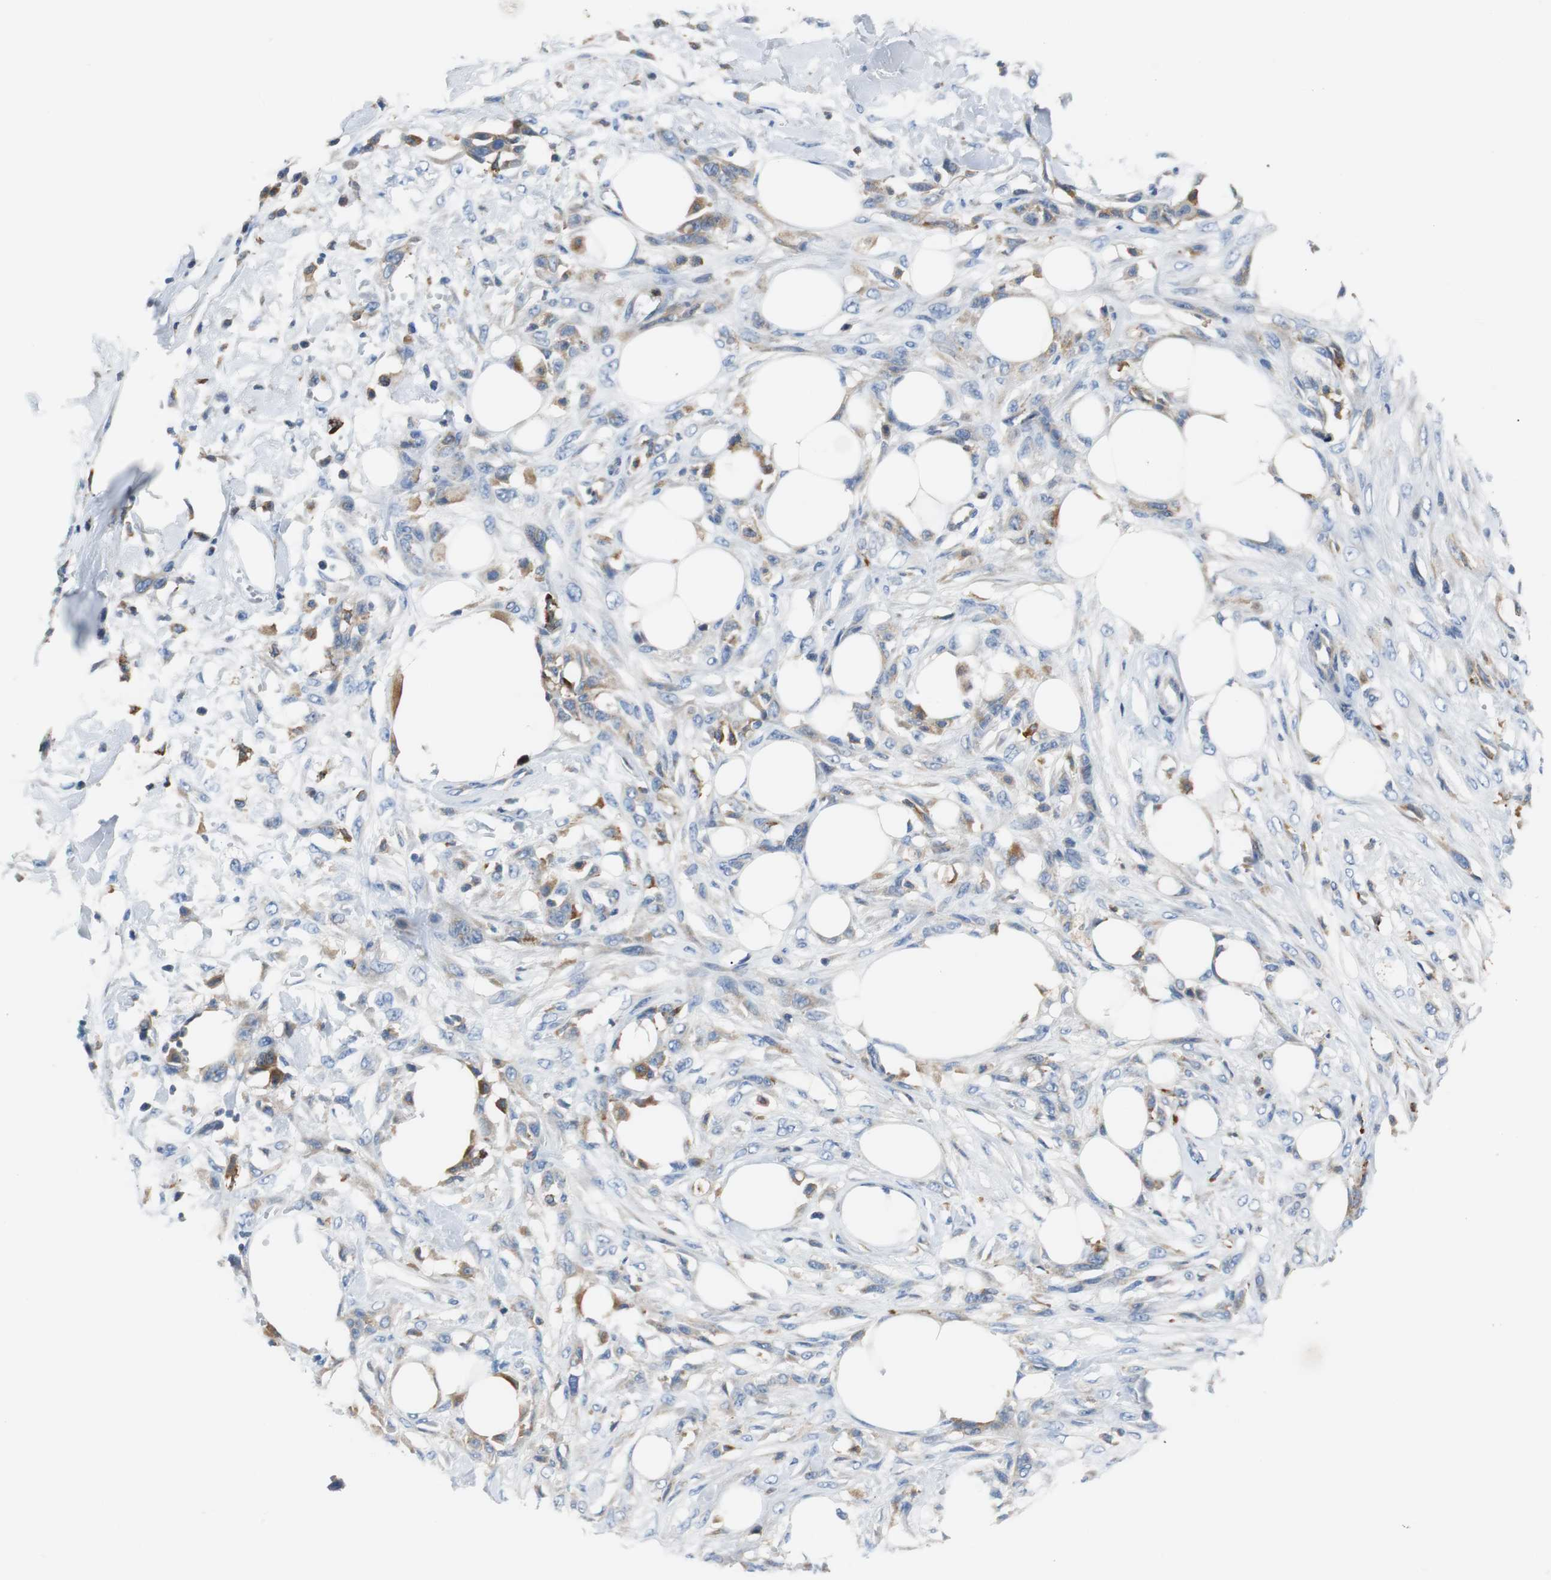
{"staining": {"intensity": "weak", "quantity": "25%-75%", "location": "cytoplasmic/membranous"}, "tissue": "skin cancer", "cell_type": "Tumor cells", "image_type": "cancer", "snomed": [{"axis": "morphology", "description": "Normal tissue, NOS"}, {"axis": "morphology", "description": "Squamous cell carcinoma, NOS"}, {"axis": "topography", "description": "Skin"}], "caption": "About 25%-75% of tumor cells in human skin cancer display weak cytoplasmic/membranous protein positivity as visualized by brown immunohistochemical staining.", "gene": "VAMP8", "patient": {"sex": "female", "age": 59}}